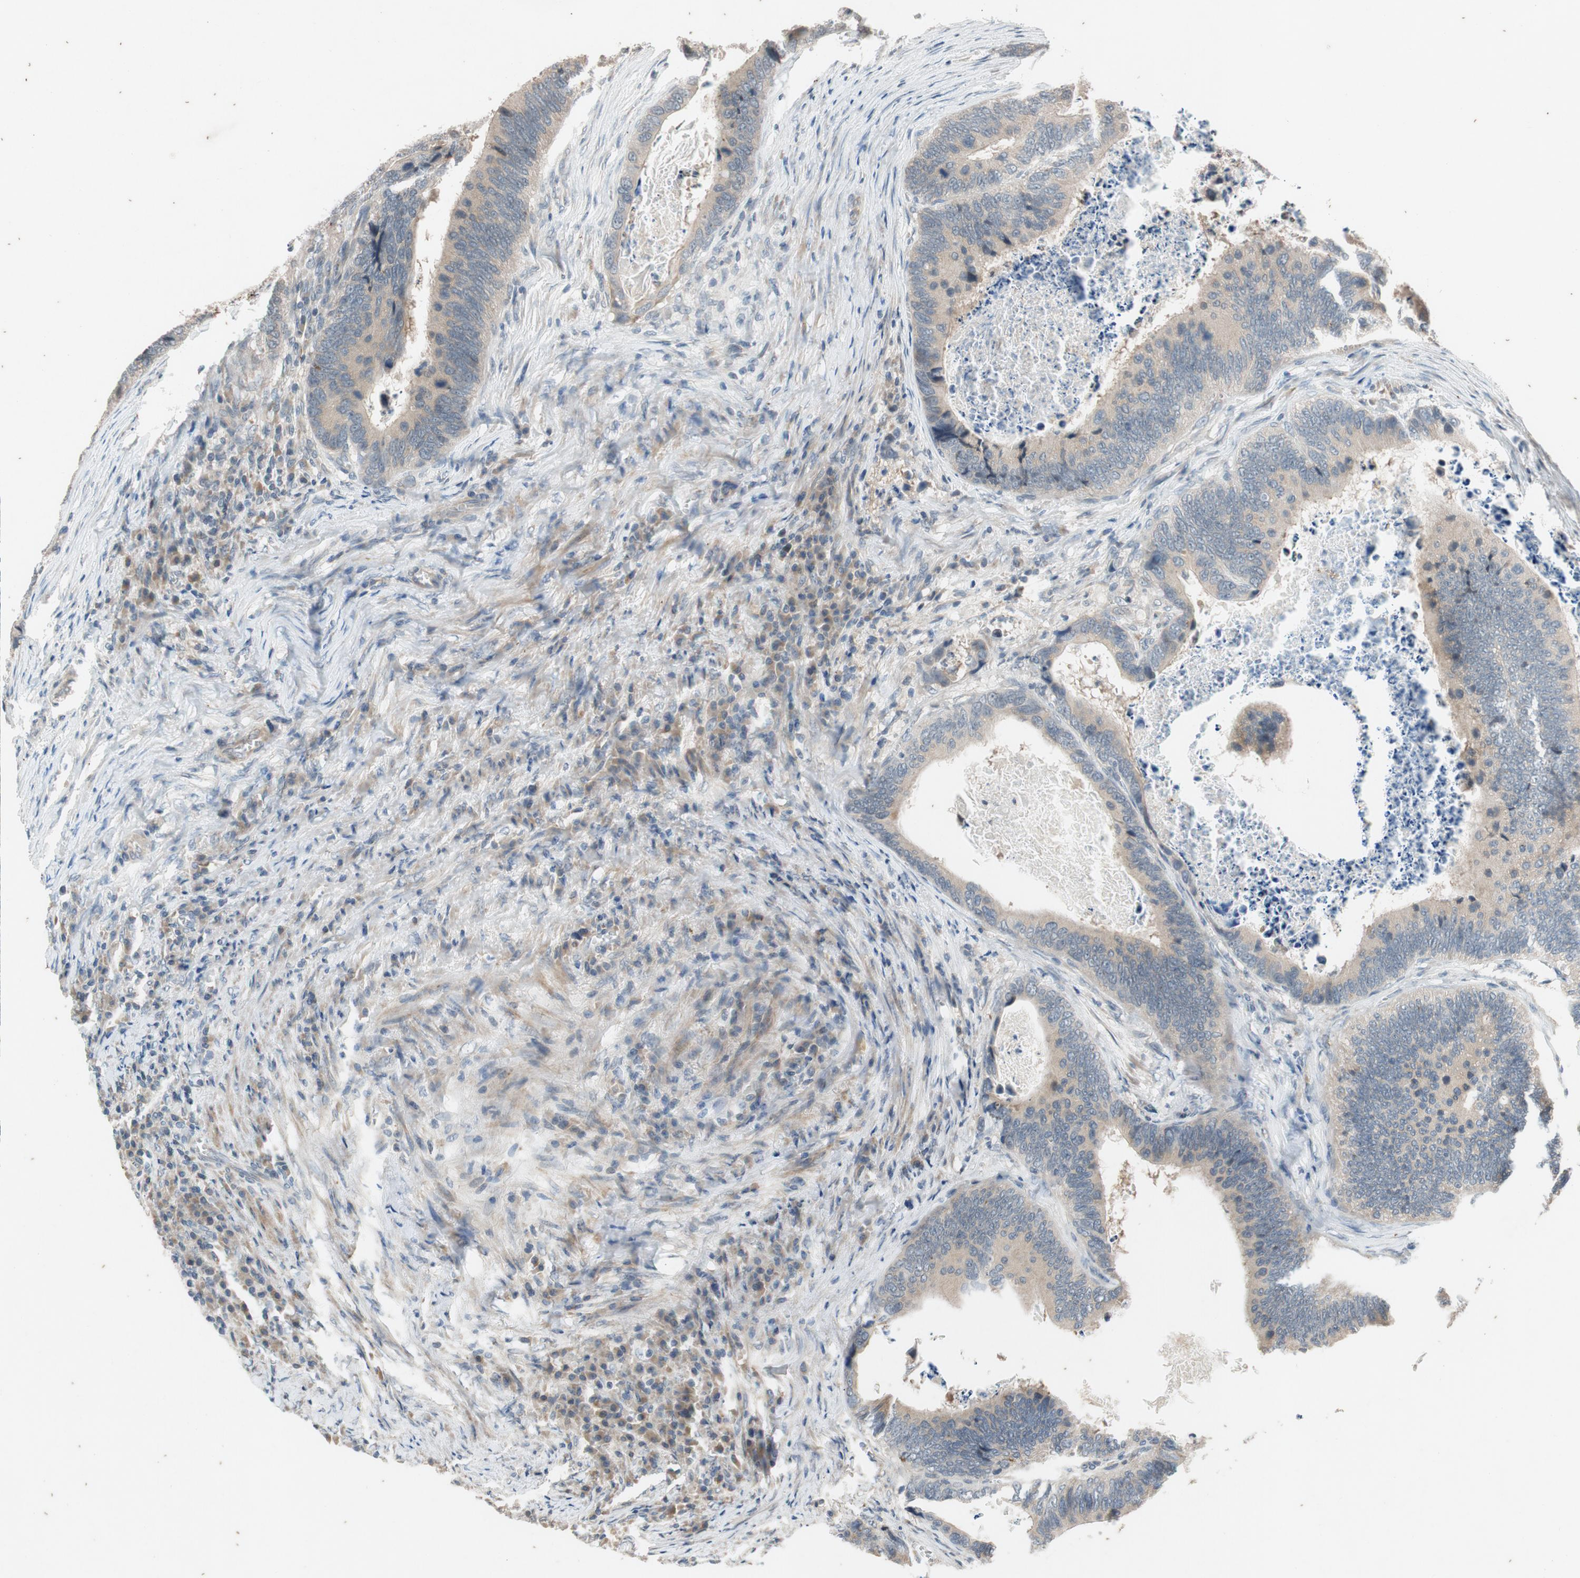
{"staining": {"intensity": "weak", "quantity": ">75%", "location": "cytoplasmic/membranous"}, "tissue": "colorectal cancer", "cell_type": "Tumor cells", "image_type": "cancer", "snomed": [{"axis": "morphology", "description": "Adenocarcinoma, NOS"}, {"axis": "topography", "description": "Colon"}], "caption": "IHC of human adenocarcinoma (colorectal) reveals low levels of weak cytoplasmic/membranous staining in about >75% of tumor cells.", "gene": "ATP2C1", "patient": {"sex": "male", "age": 72}}